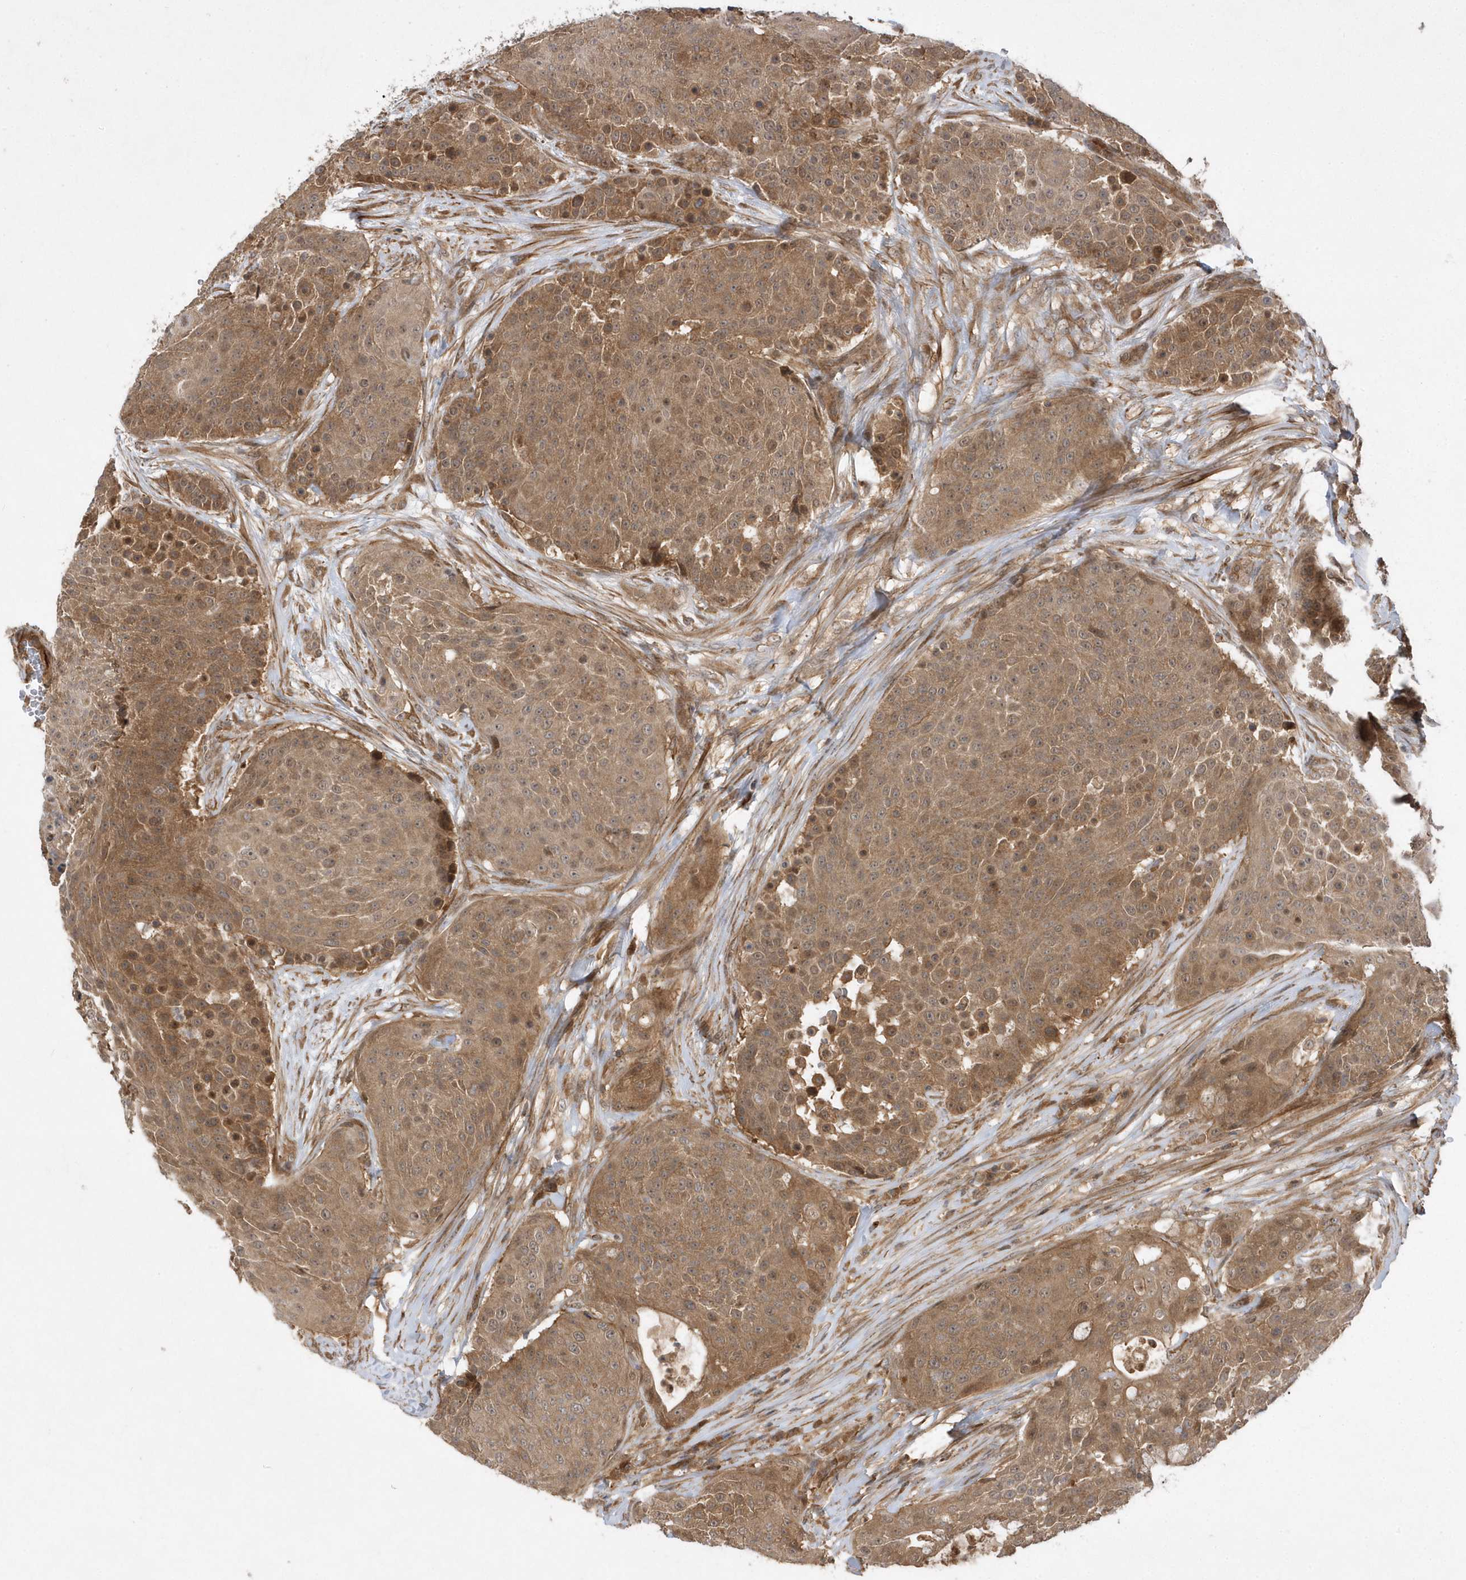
{"staining": {"intensity": "moderate", "quantity": ">75%", "location": "cytoplasmic/membranous"}, "tissue": "urothelial cancer", "cell_type": "Tumor cells", "image_type": "cancer", "snomed": [{"axis": "morphology", "description": "Urothelial carcinoma, High grade"}, {"axis": "topography", "description": "Urinary bladder"}], "caption": "Human urothelial carcinoma (high-grade) stained for a protein (brown) reveals moderate cytoplasmic/membranous positive positivity in about >75% of tumor cells.", "gene": "GFM2", "patient": {"sex": "female", "age": 63}}